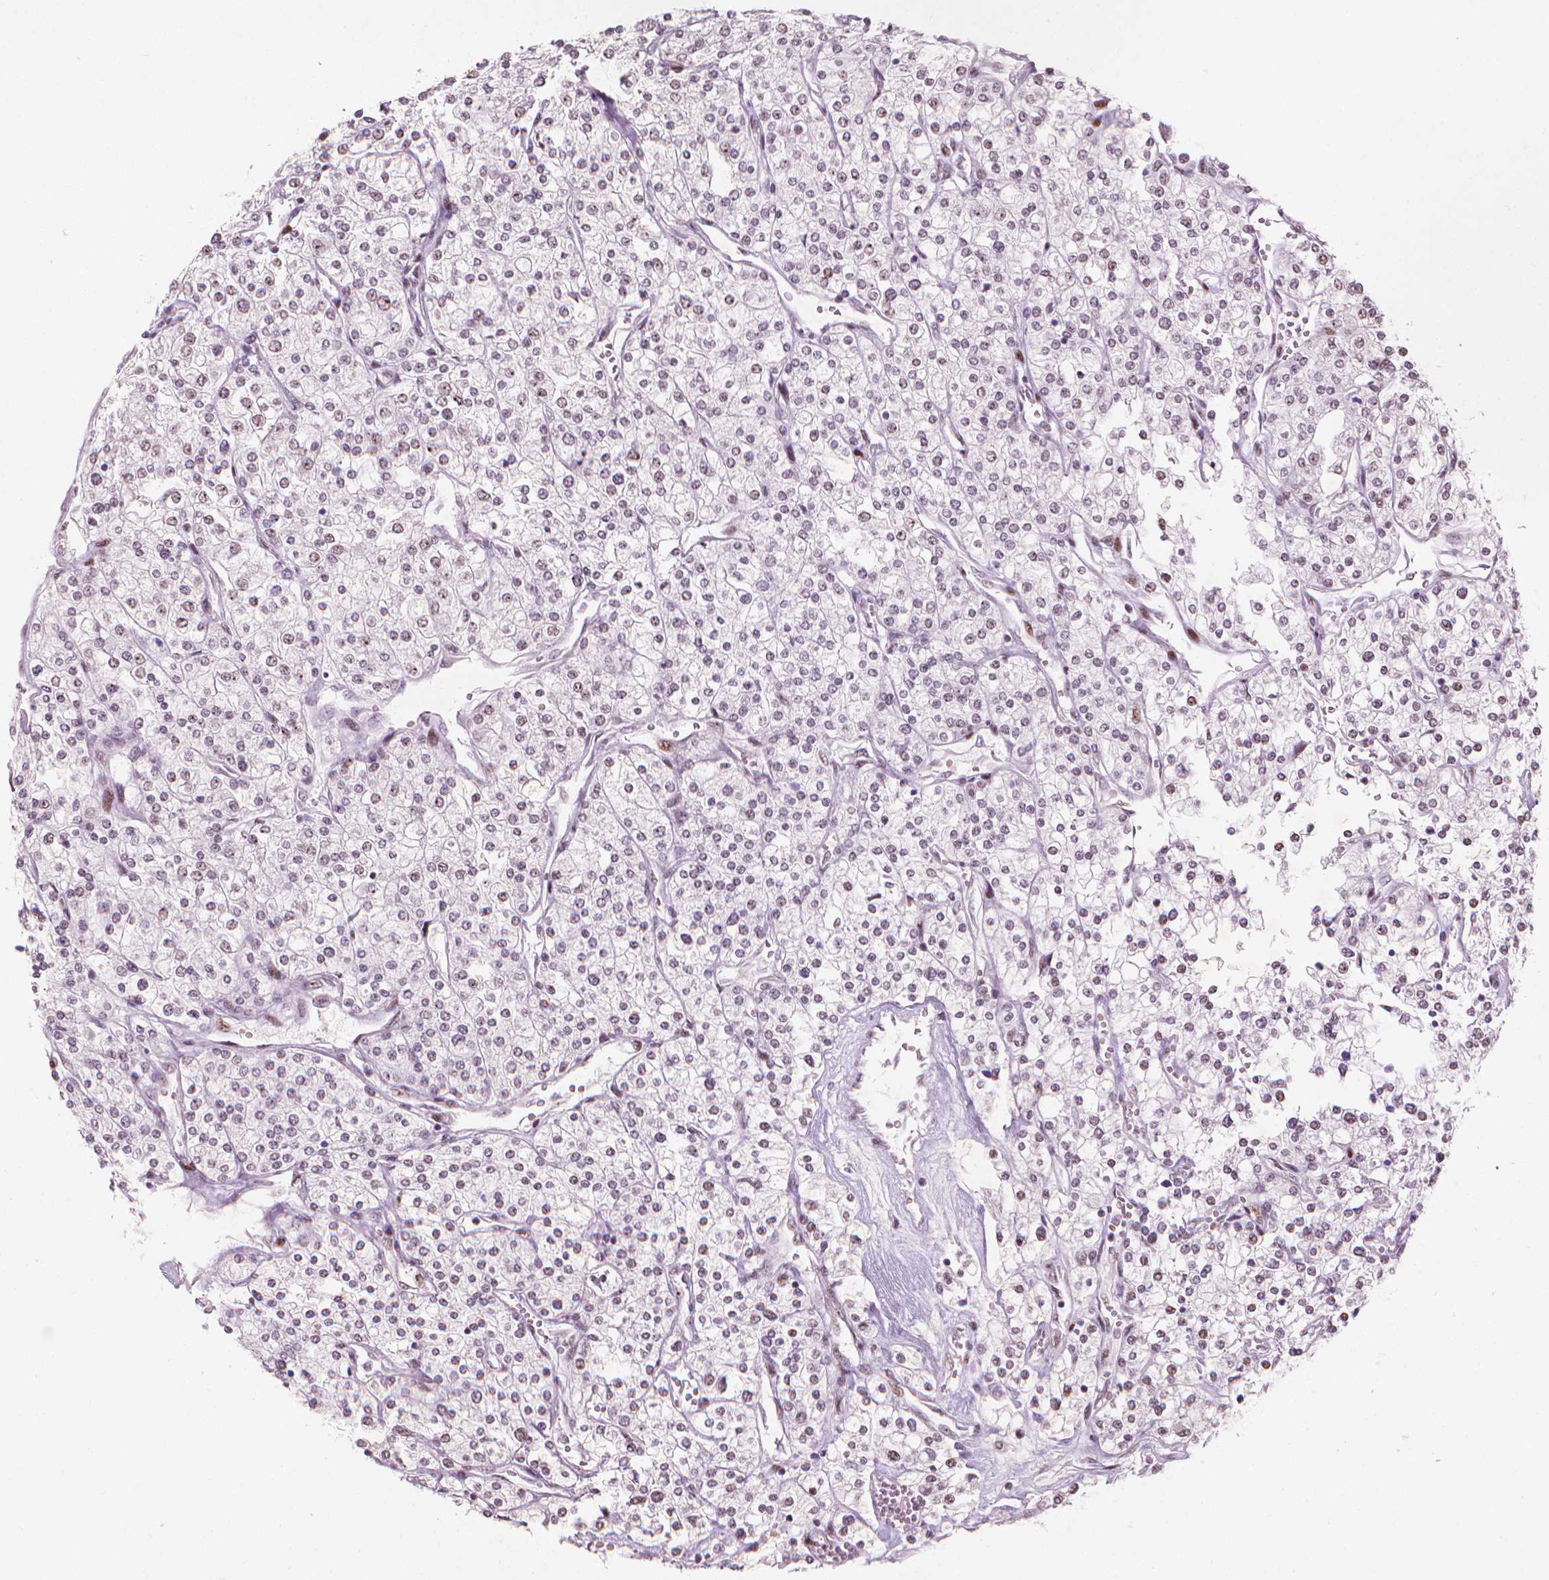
{"staining": {"intensity": "weak", "quantity": "<25%", "location": "nuclear"}, "tissue": "renal cancer", "cell_type": "Tumor cells", "image_type": "cancer", "snomed": [{"axis": "morphology", "description": "Adenocarcinoma, NOS"}, {"axis": "topography", "description": "Kidney"}], "caption": "IHC of adenocarcinoma (renal) reveals no expression in tumor cells.", "gene": "HES7", "patient": {"sex": "male", "age": 80}}